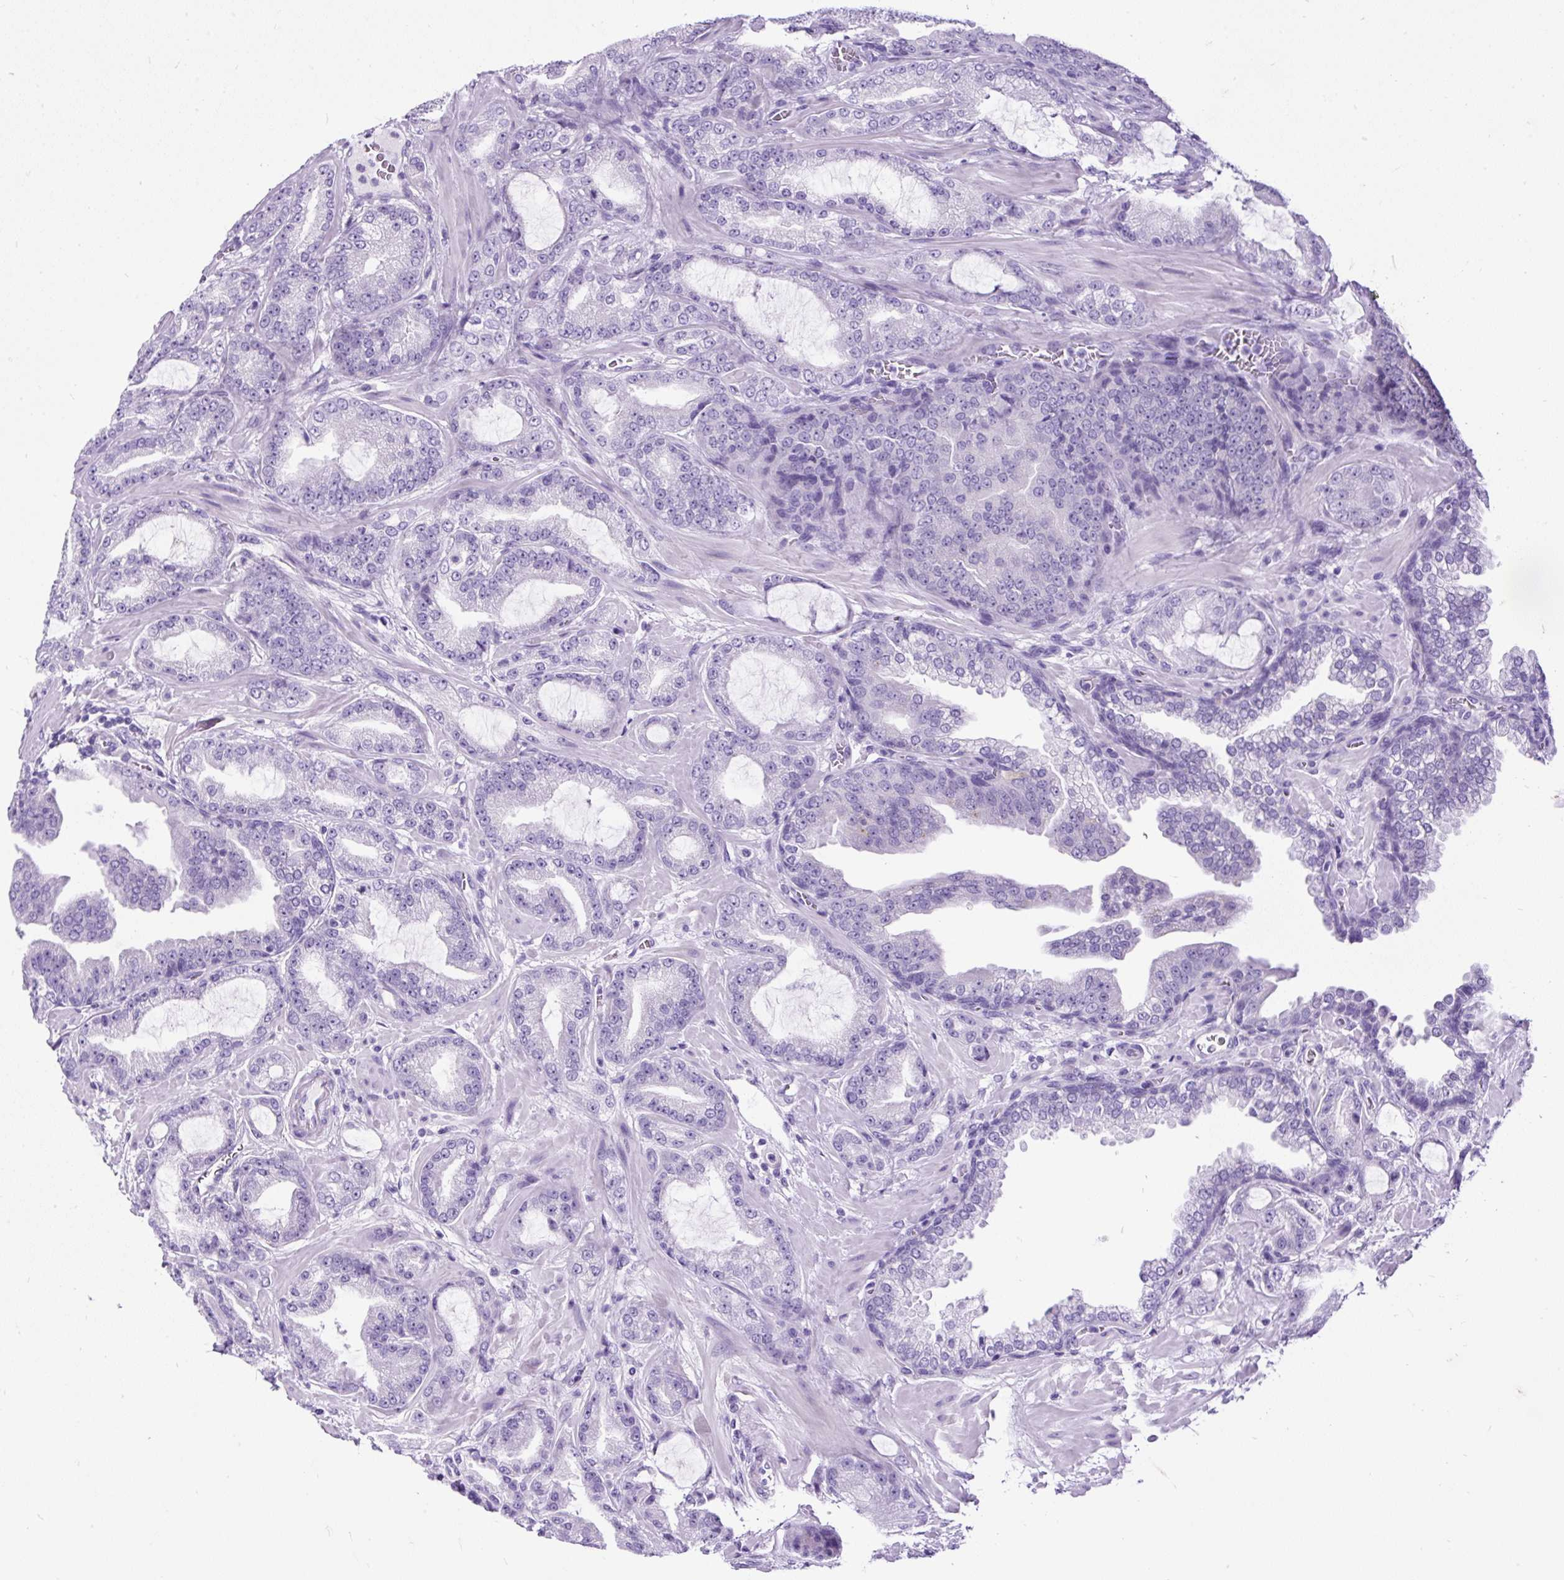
{"staining": {"intensity": "negative", "quantity": "none", "location": "none"}, "tissue": "prostate cancer", "cell_type": "Tumor cells", "image_type": "cancer", "snomed": [{"axis": "morphology", "description": "Adenocarcinoma, High grade"}, {"axis": "topography", "description": "Prostate"}], "caption": "This is a micrograph of immunohistochemistry (IHC) staining of prostate cancer, which shows no staining in tumor cells.", "gene": "PDIA2", "patient": {"sex": "male", "age": 68}}